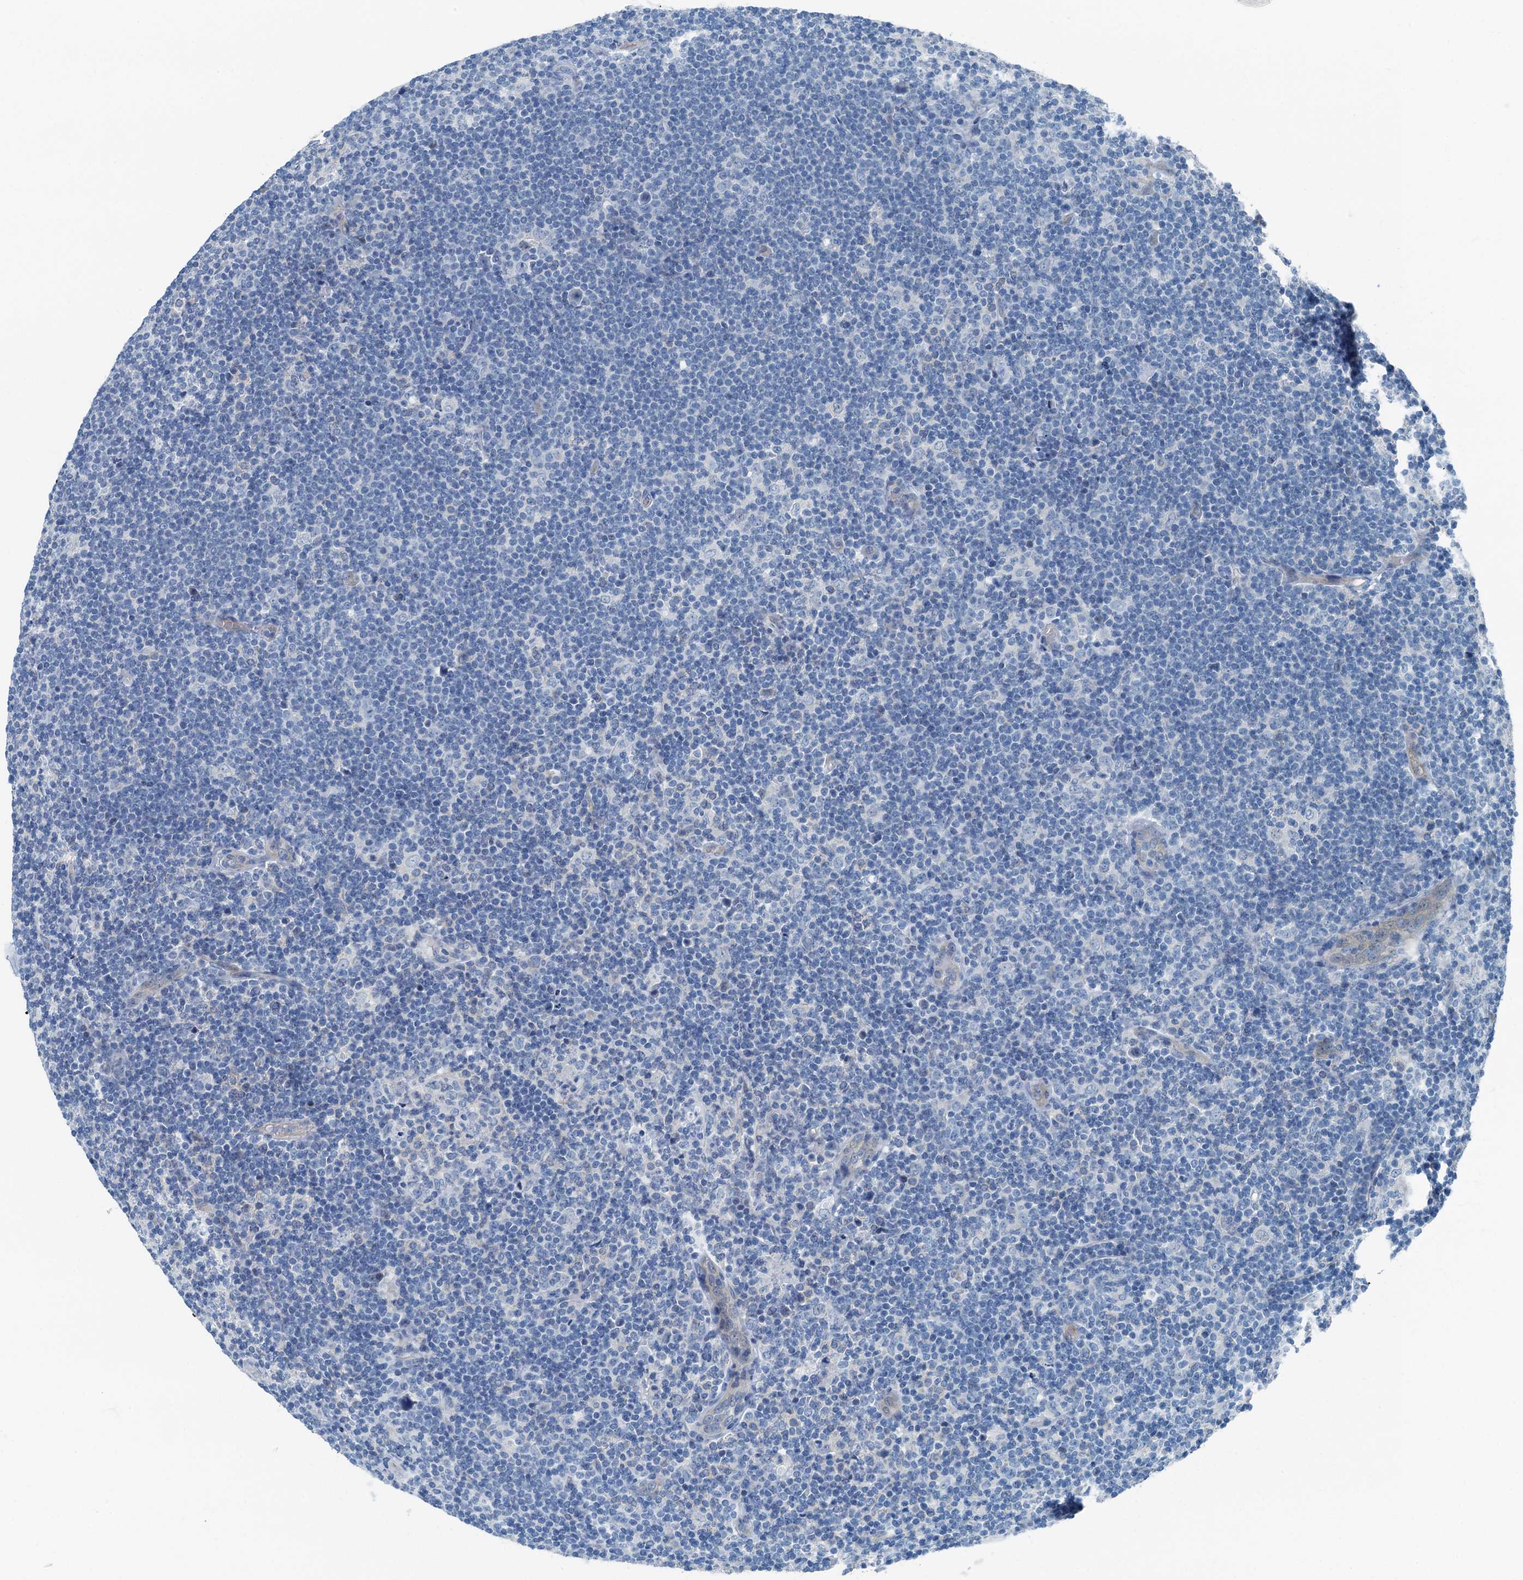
{"staining": {"intensity": "negative", "quantity": "none", "location": "none"}, "tissue": "lymphoma", "cell_type": "Tumor cells", "image_type": "cancer", "snomed": [{"axis": "morphology", "description": "Hodgkin's disease, NOS"}, {"axis": "topography", "description": "Lymph node"}], "caption": "DAB (3,3'-diaminobenzidine) immunohistochemical staining of human Hodgkin's disease reveals no significant positivity in tumor cells.", "gene": "GFOD2", "patient": {"sex": "female", "age": 57}}